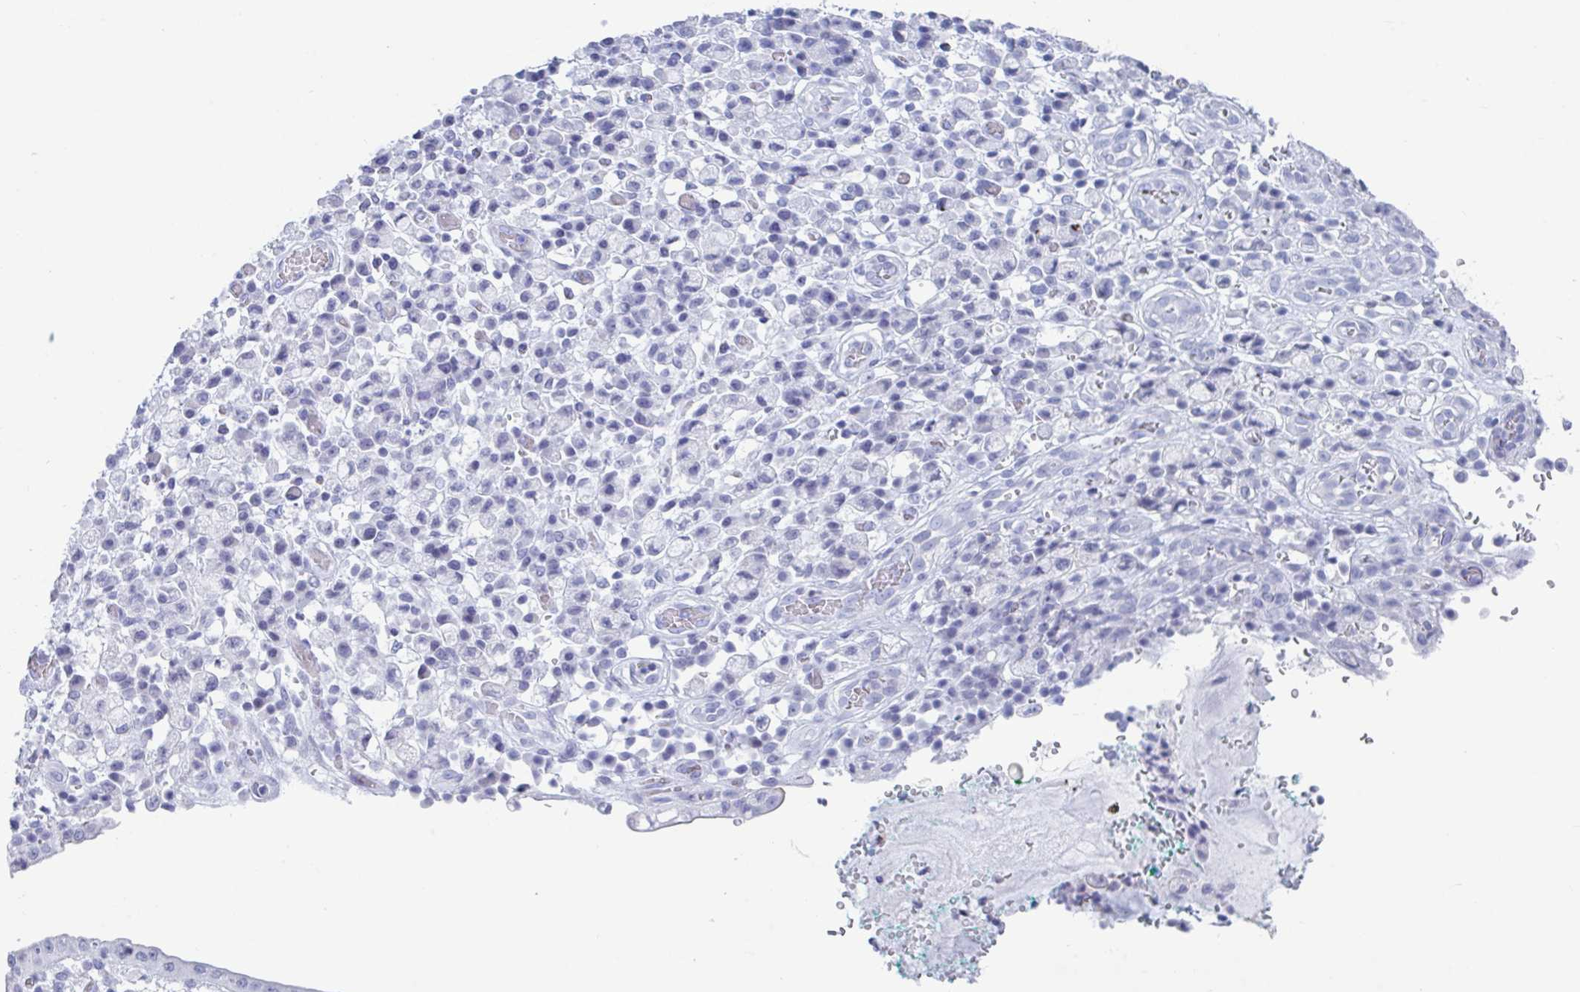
{"staining": {"intensity": "negative", "quantity": "none", "location": "none"}, "tissue": "stomach cancer", "cell_type": "Tumor cells", "image_type": "cancer", "snomed": [{"axis": "morphology", "description": "Adenocarcinoma, NOS"}, {"axis": "topography", "description": "Stomach"}], "caption": "Tumor cells are negative for brown protein staining in stomach cancer. The staining is performed using DAB brown chromogen with nuclei counter-stained in using hematoxylin.", "gene": "CDX4", "patient": {"sex": "male", "age": 77}}